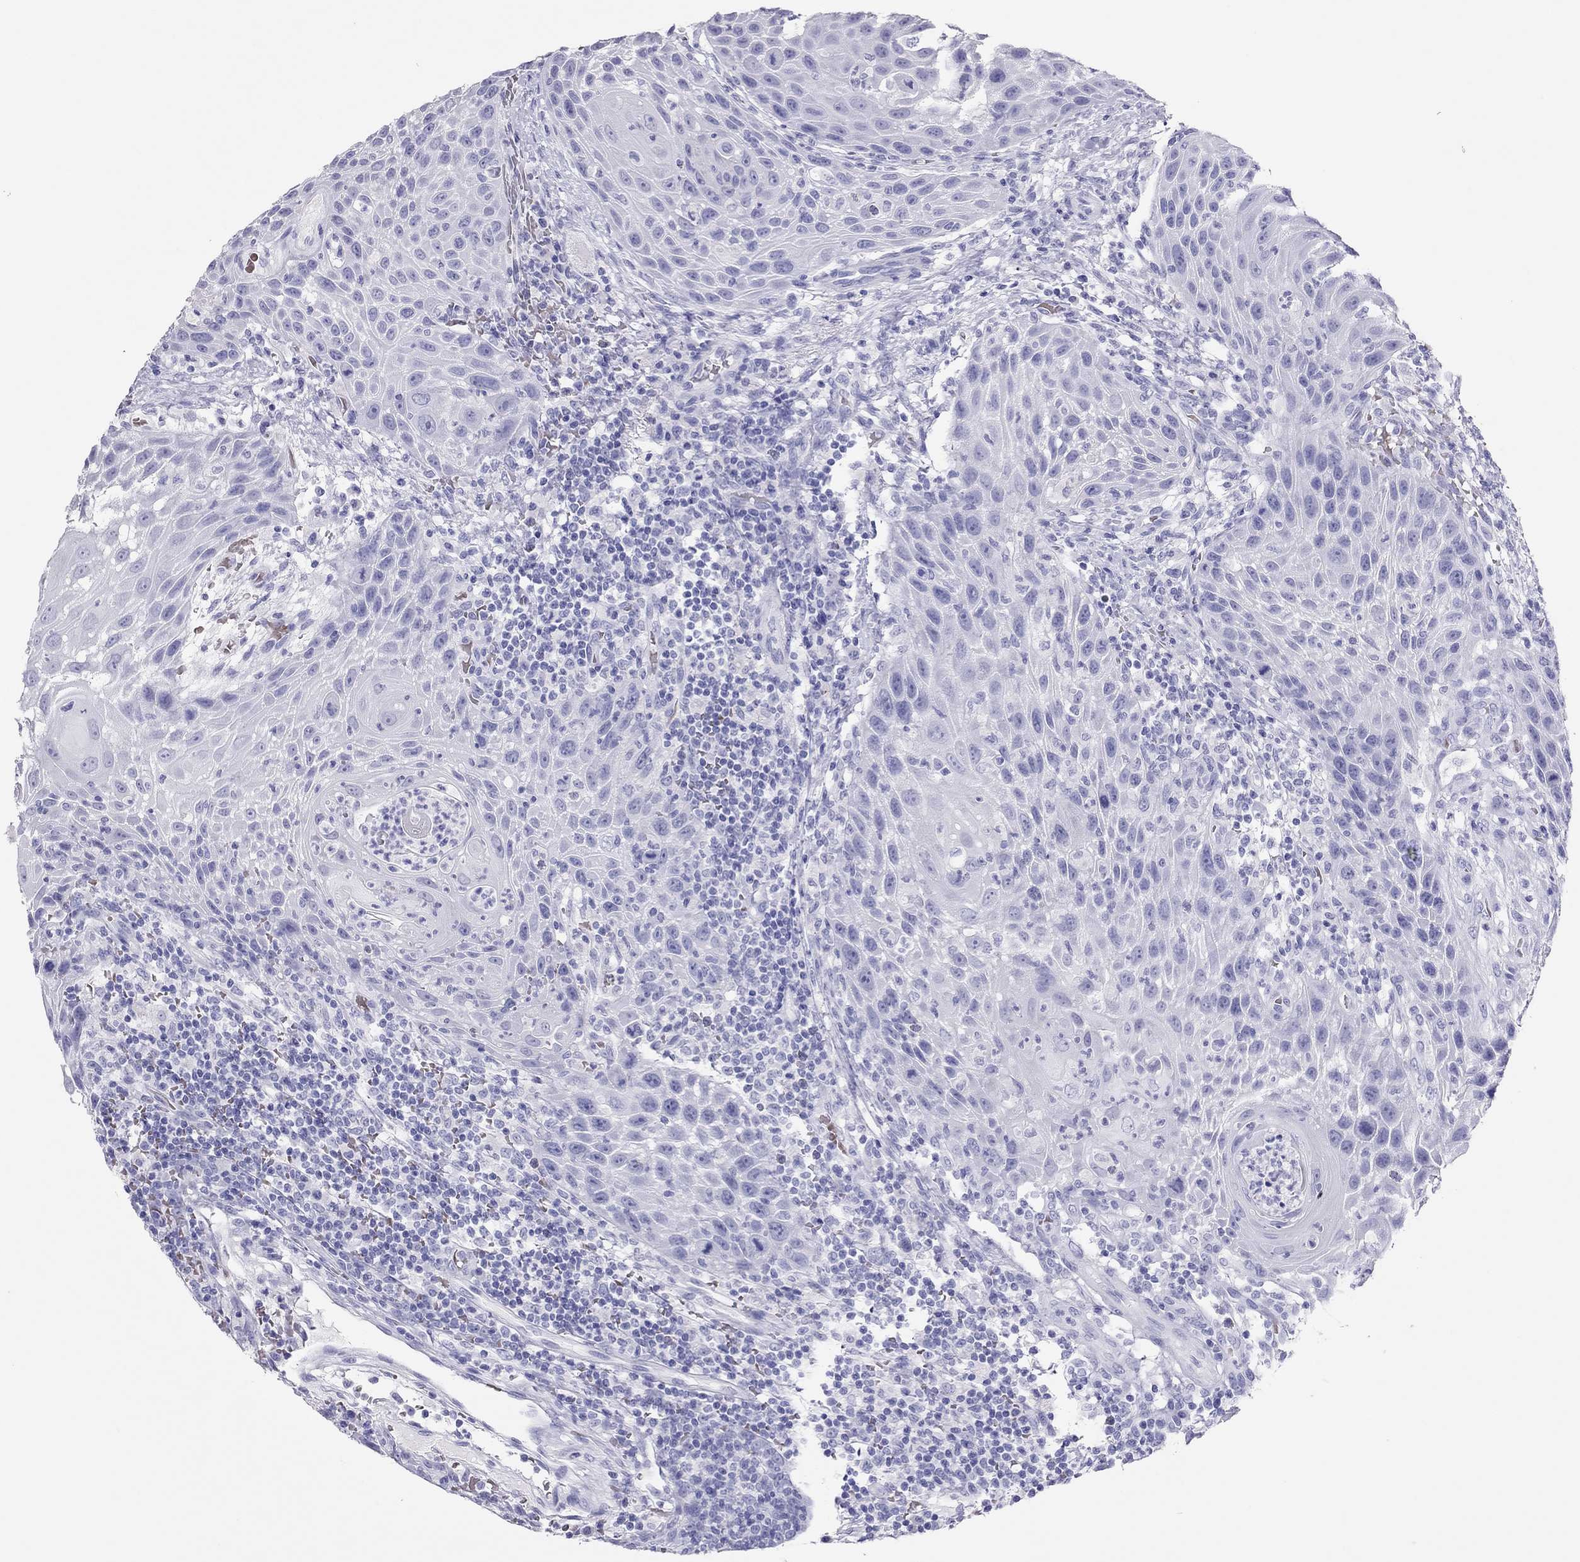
{"staining": {"intensity": "negative", "quantity": "none", "location": "none"}, "tissue": "head and neck cancer", "cell_type": "Tumor cells", "image_type": "cancer", "snomed": [{"axis": "morphology", "description": "Squamous cell carcinoma, NOS"}, {"axis": "topography", "description": "Head-Neck"}], "caption": "A photomicrograph of head and neck squamous cell carcinoma stained for a protein demonstrates no brown staining in tumor cells.", "gene": "TSHB", "patient": {"sex": "male", "age": 69}}